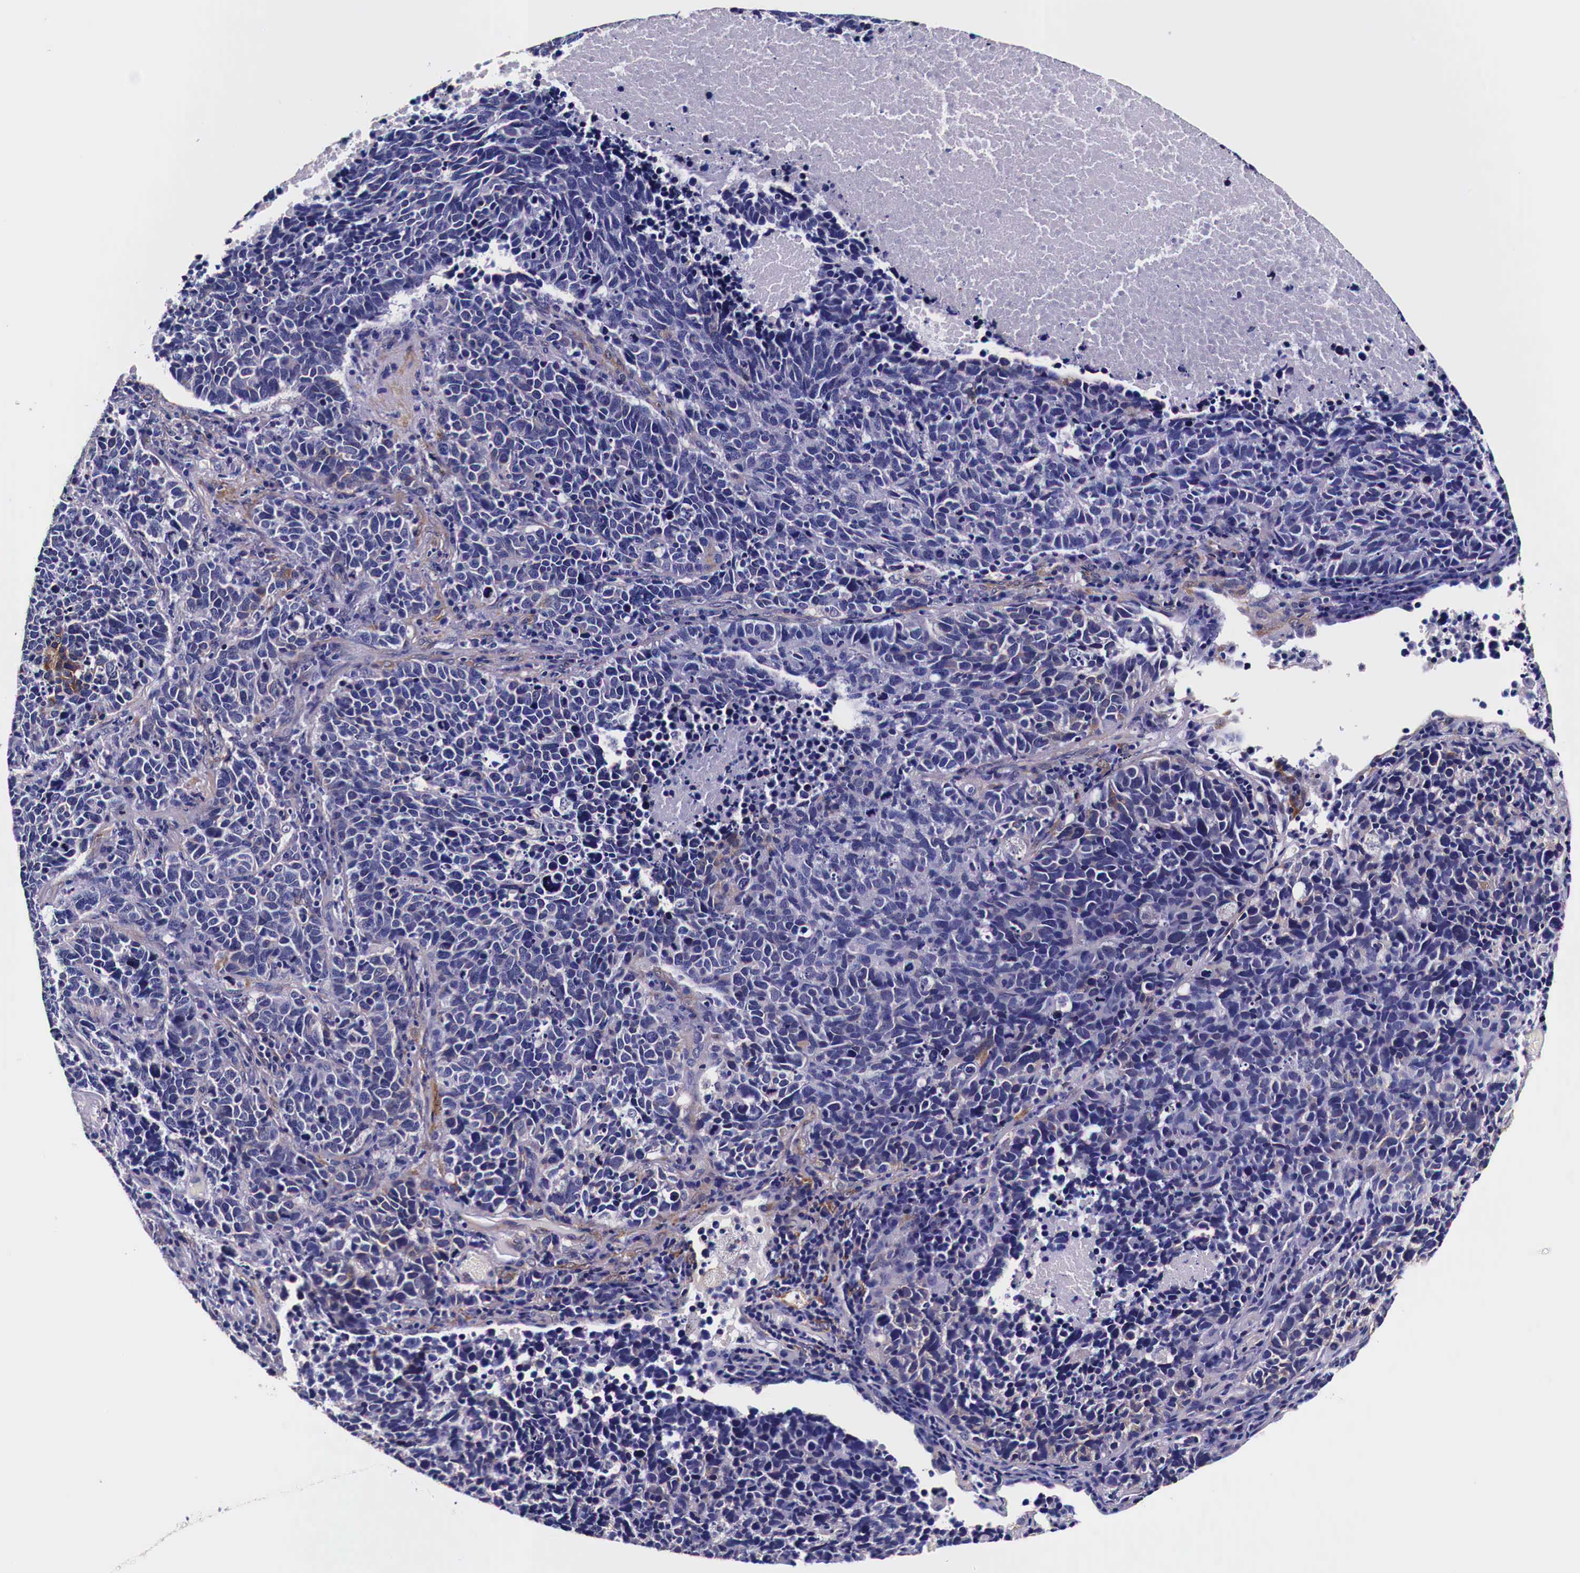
{"staining": {"intensity": "negative", "quantity": "none", "location": "none"}, "tissue": "lung cancer", "cell_type": "Tumor cells", "image_type": "cancer", "snomed": [{"axis": "morphology", "description": "Neoplasm, malignant, NOS"}, {"axis": "topography", "description": "Lung"}], "caption": "This is a image of immunohistochemistry staining of lung cancer (malignant neoplasm), which shows no expression in tumor cells. (Immunohistochemistry (ihc), brightfield microscopy, high magnification).", "gene": "HSPB1", "patient": {"sex": "female", "age": 75}}